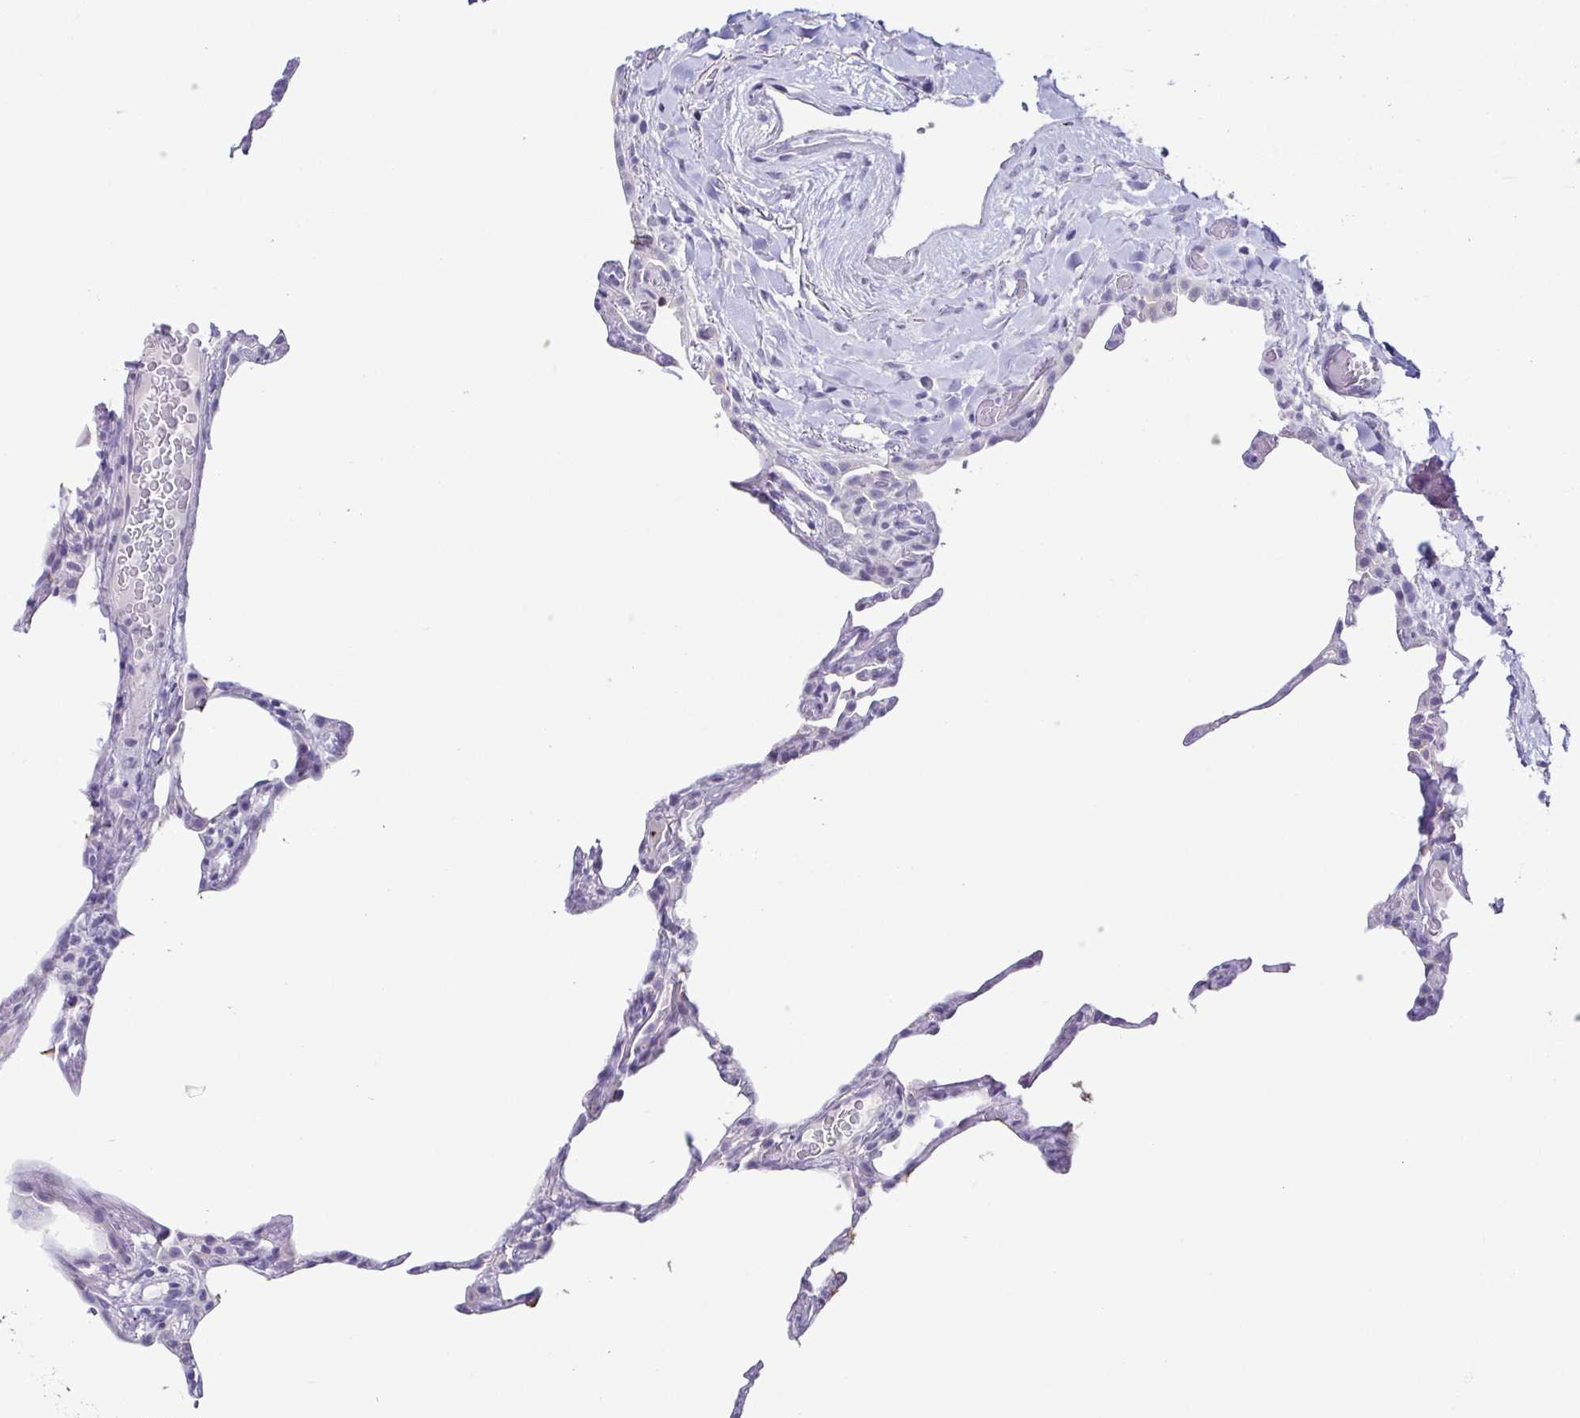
{"staining": {"intensity": "negative", "quantity": "none", "location": "none"}, "tissue": "lung", "cell_type": "Alveolar cells", "image_type": "normal", "snomed": [{"axis": "morphology", "description": "Normal tissue, NOS"}, {"axis": "topography", "description": "Lung"}], "caption": "An immunohistochemistry micrograph of benign lung is shown. There is no staining in alveolar cells of lung. Brightfield microscopy of immunohistochemistry (IHC) stained with DAB (brown) and hematoxylin (blue), captured at high magnification.", "gene": "TERT", "patient": {"sex": "female", "age": 57}}